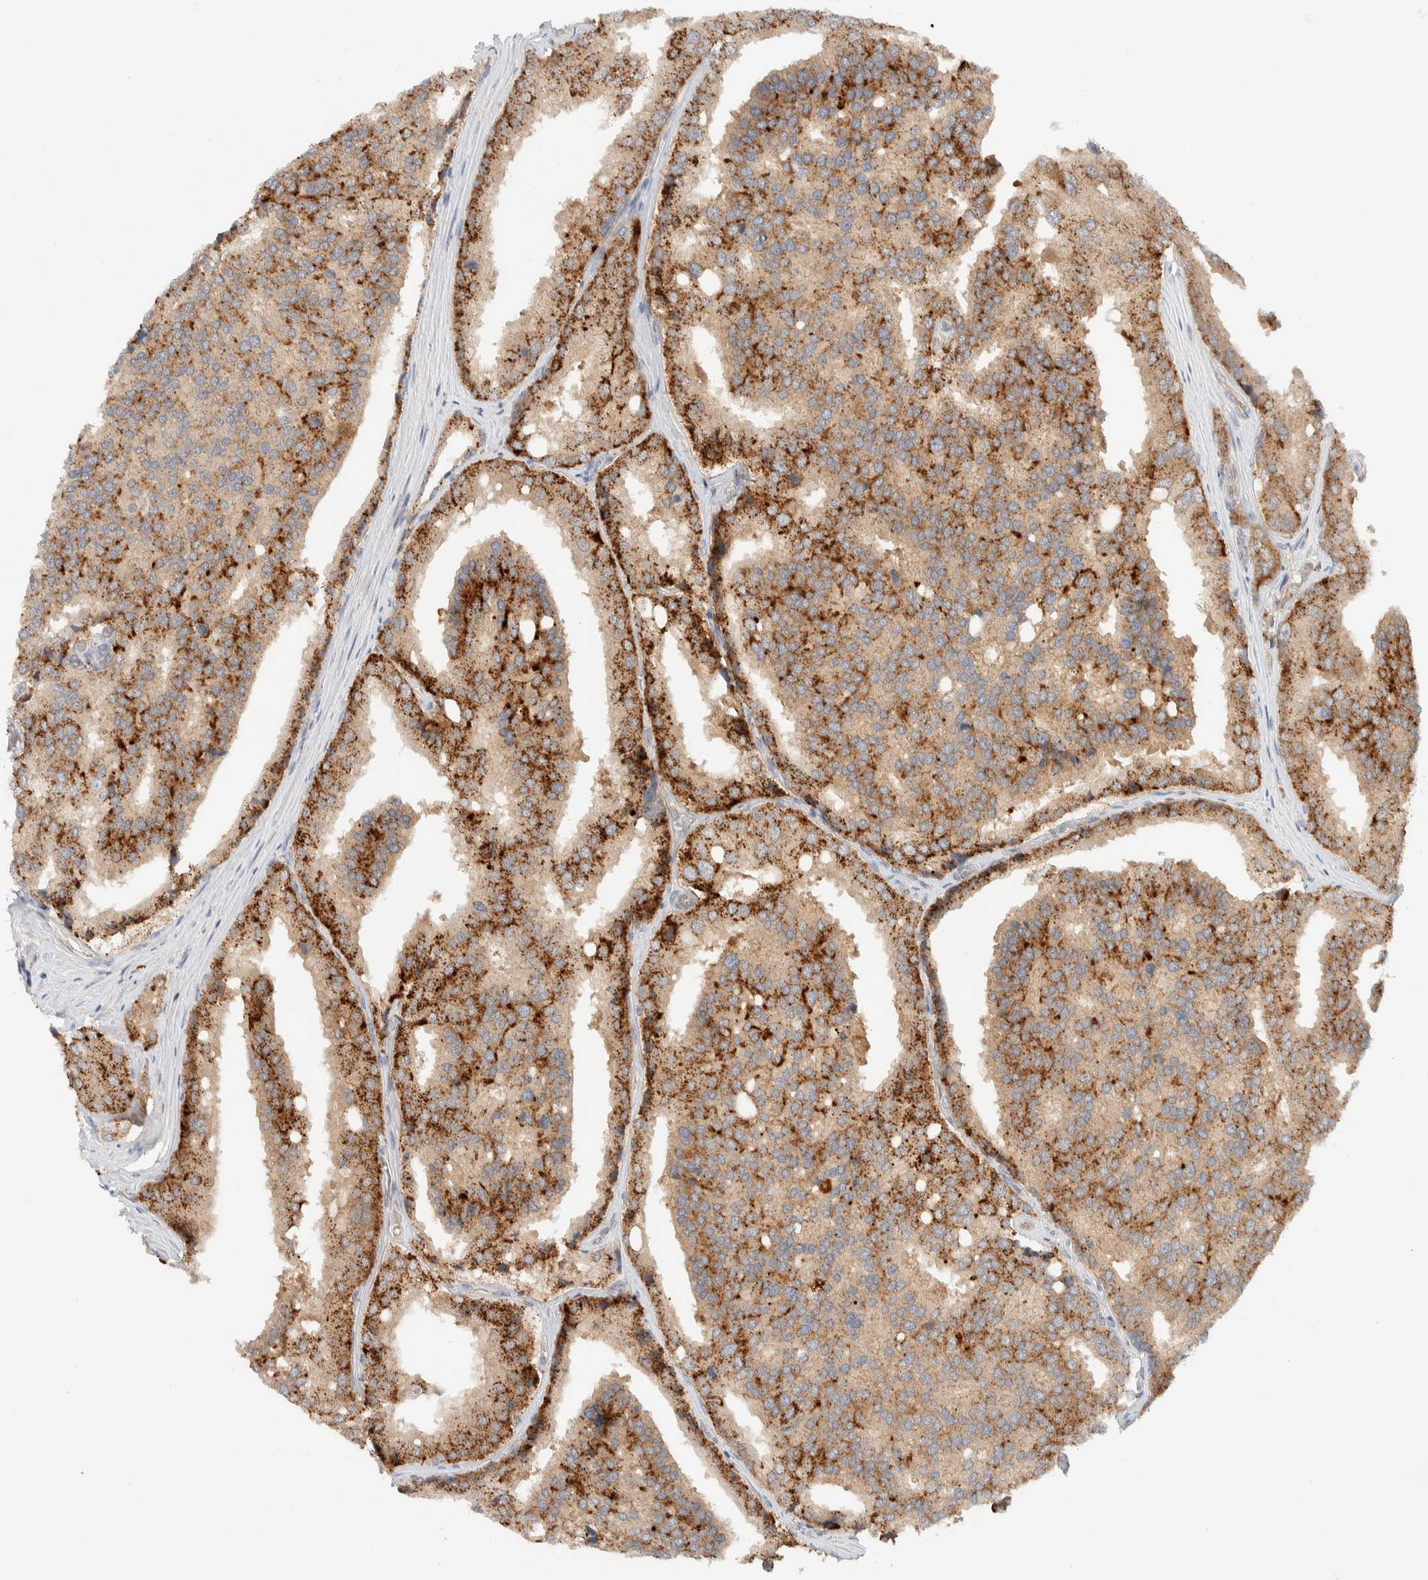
{"staining": {"intensity": "strong", "quantity": ">75%", "location": "cytoplasmic/membranous"}, "tissue": "prostate cancer", "cell_type": "Tumor cells", "image_type": "cancer", "snomed": [{"axis": "morphology", "description": "Adenocarcinoma, High grade"}, {"axis": "topography", "description": "Prostate"}], "caption": "Prostate cancer (high-grade adenocarcinoma) was stained to show a protein in brown. There is high levels of strong cytoplasmic/membranous expression in approximately >75% of tumor cells.", "gene": "GCLM", "patient": {"sex": "male", "age": 50}}